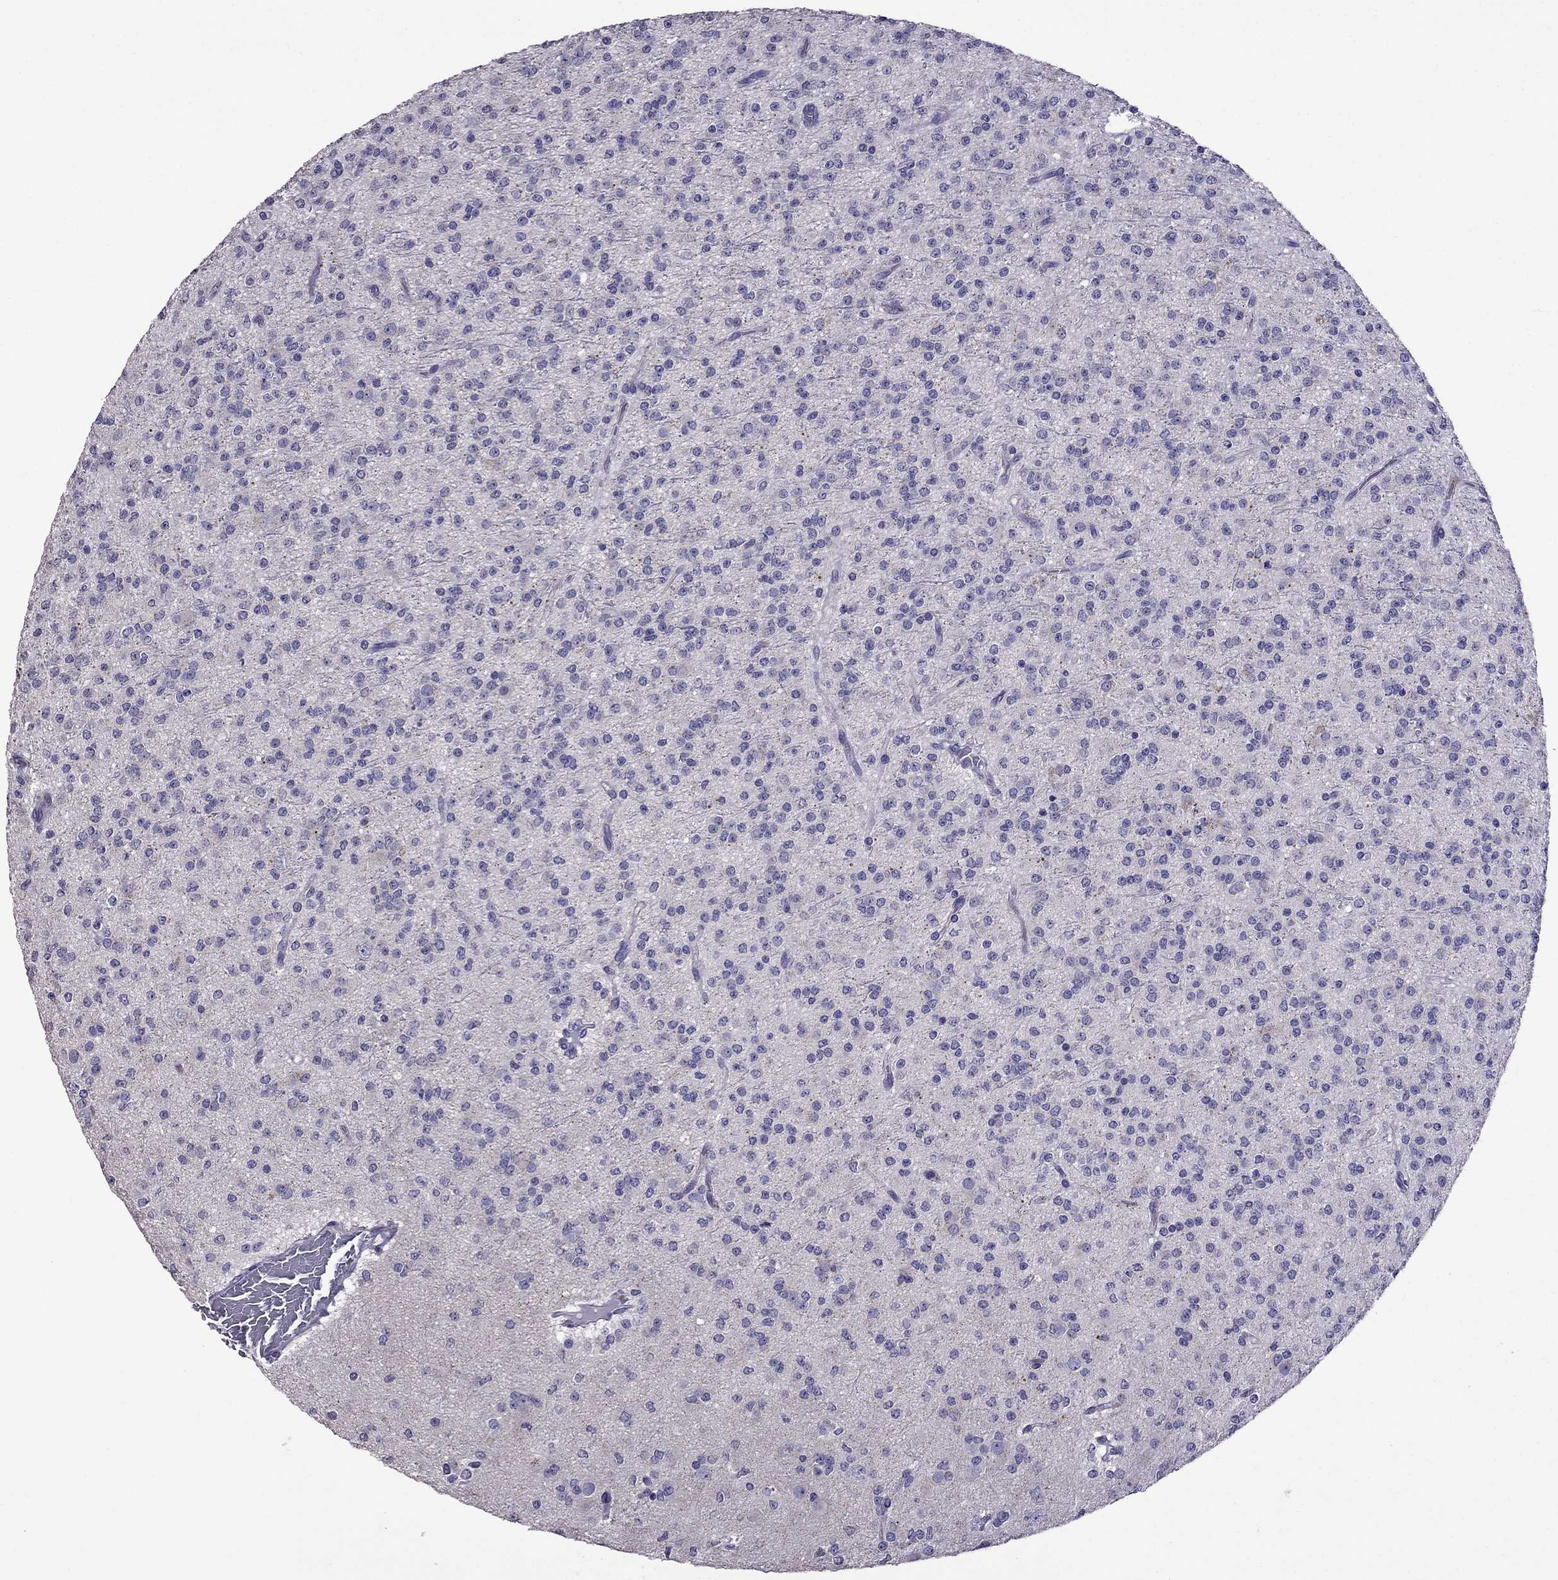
{"staining": {"intensity": "negative", "quantity": "none", "location": "none"}, "tissue": "glioma", "cell_type": "Tumor cells", "image_type": "cancer", "snomed": [{"axis": "morphology", "description": "Glioma, malignant, Low grade"}, {"axis": "topography", "description": "Brain"}], "caption": "A high-resolution image shows IHC staining of low-grade glioma (malignant), which displays no significant expression in tumor cells.", "gene": "OXCT2", "patient": {"sex": "male", "age": 27}}